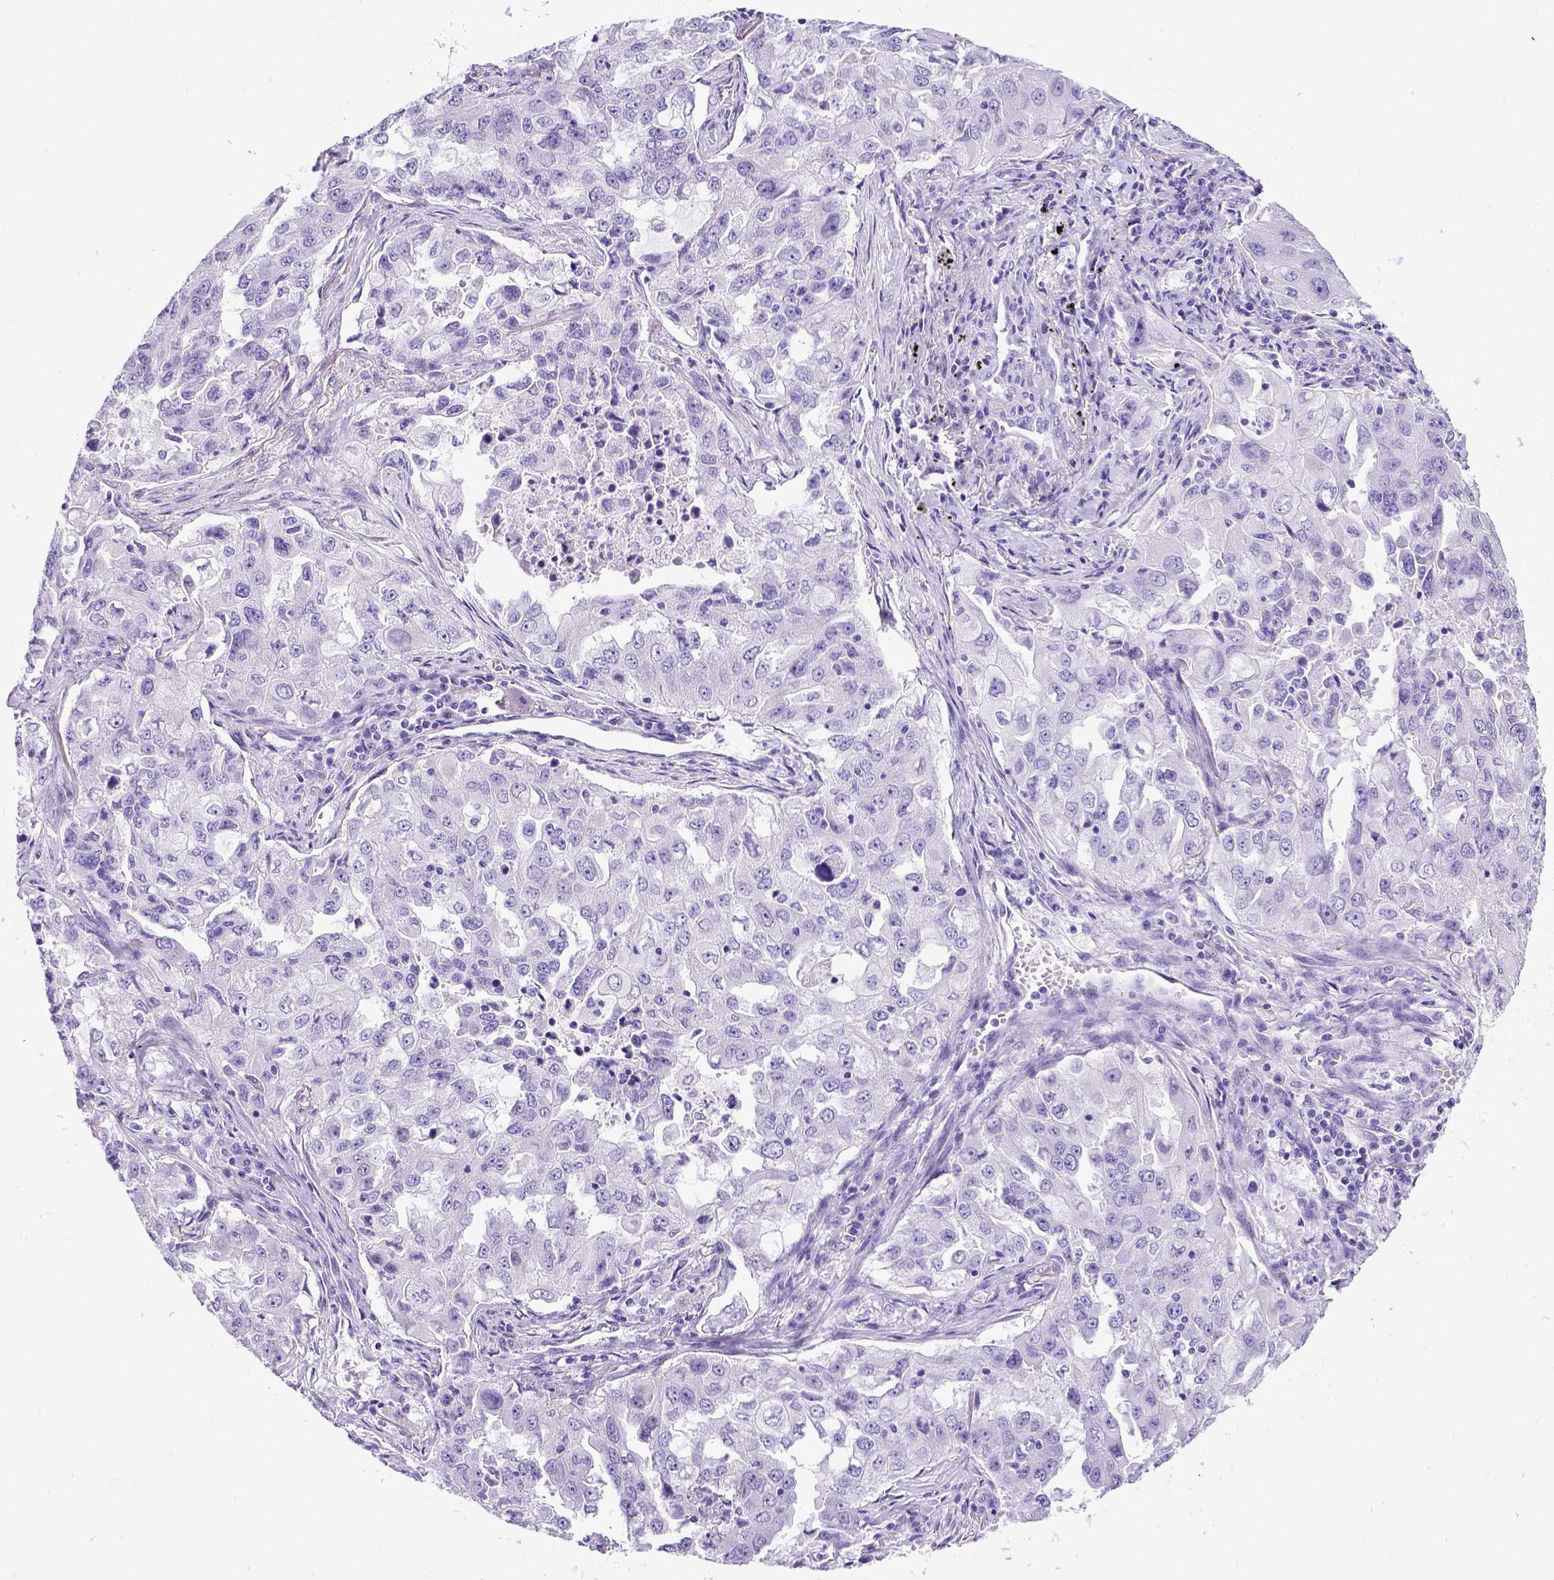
{"staining": {"intensity": "negative", "quantity": "none", "location": "none"}, "tissue": "lung cancer", "cell_type": "Tumor cells", "image_type": "cancer", "snomed": [{"axis": "morphology", "description": "Adenocarcinoma, NOS"}, {"axis": "topography", "description": "Lung"}], "caption": "A high-resolution photomicrograph shows immunohistochemistry staining of lung cancer, which demonstrates no significant staining in tumor cells.", "gene": "SATB2", "patient": {"sex": "female", "age": 61}}